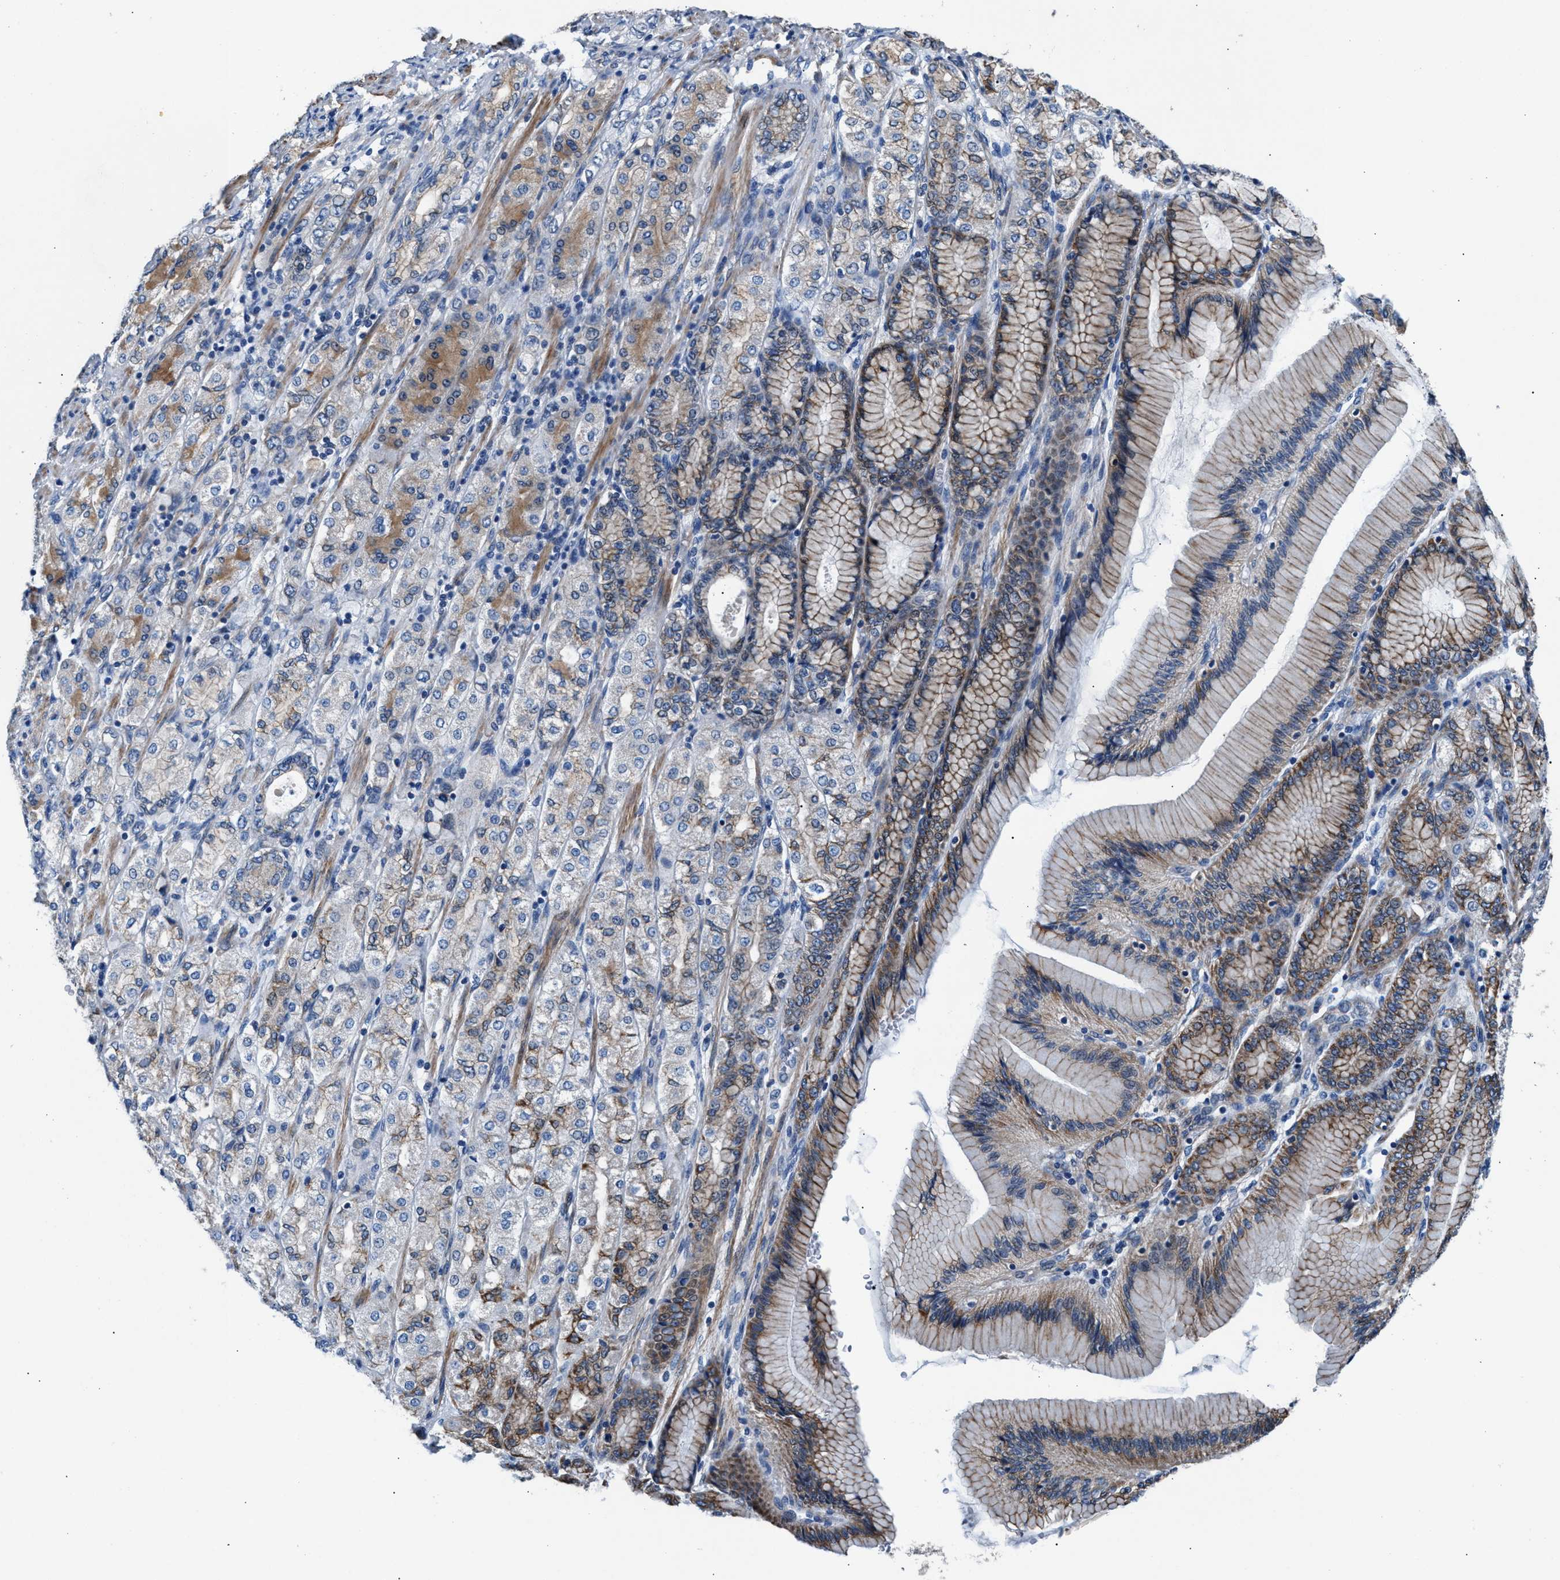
{"staining": {"intensity": "moderate", "quantity": "<25%", "location": "cytoplasmic/membranous"}, "tissue": "stomach cancer", "cell_type": "Tumor cells", "image_type": "cancer", "snomed": [{"axis": "morphology", "description": "Adenocarcinoma, NOS"}, {"axis": "topography", "description": "Stomach"}], "caption": "Stomach cancer (adenocarcinoma) was stained to show a protein in brown. There is low levels of moderate cytoplasmic/membranous positivity in about <25% of tumor cells.", "gene": "CDRT4", "patient": {"sex": "female", "age": 65}}